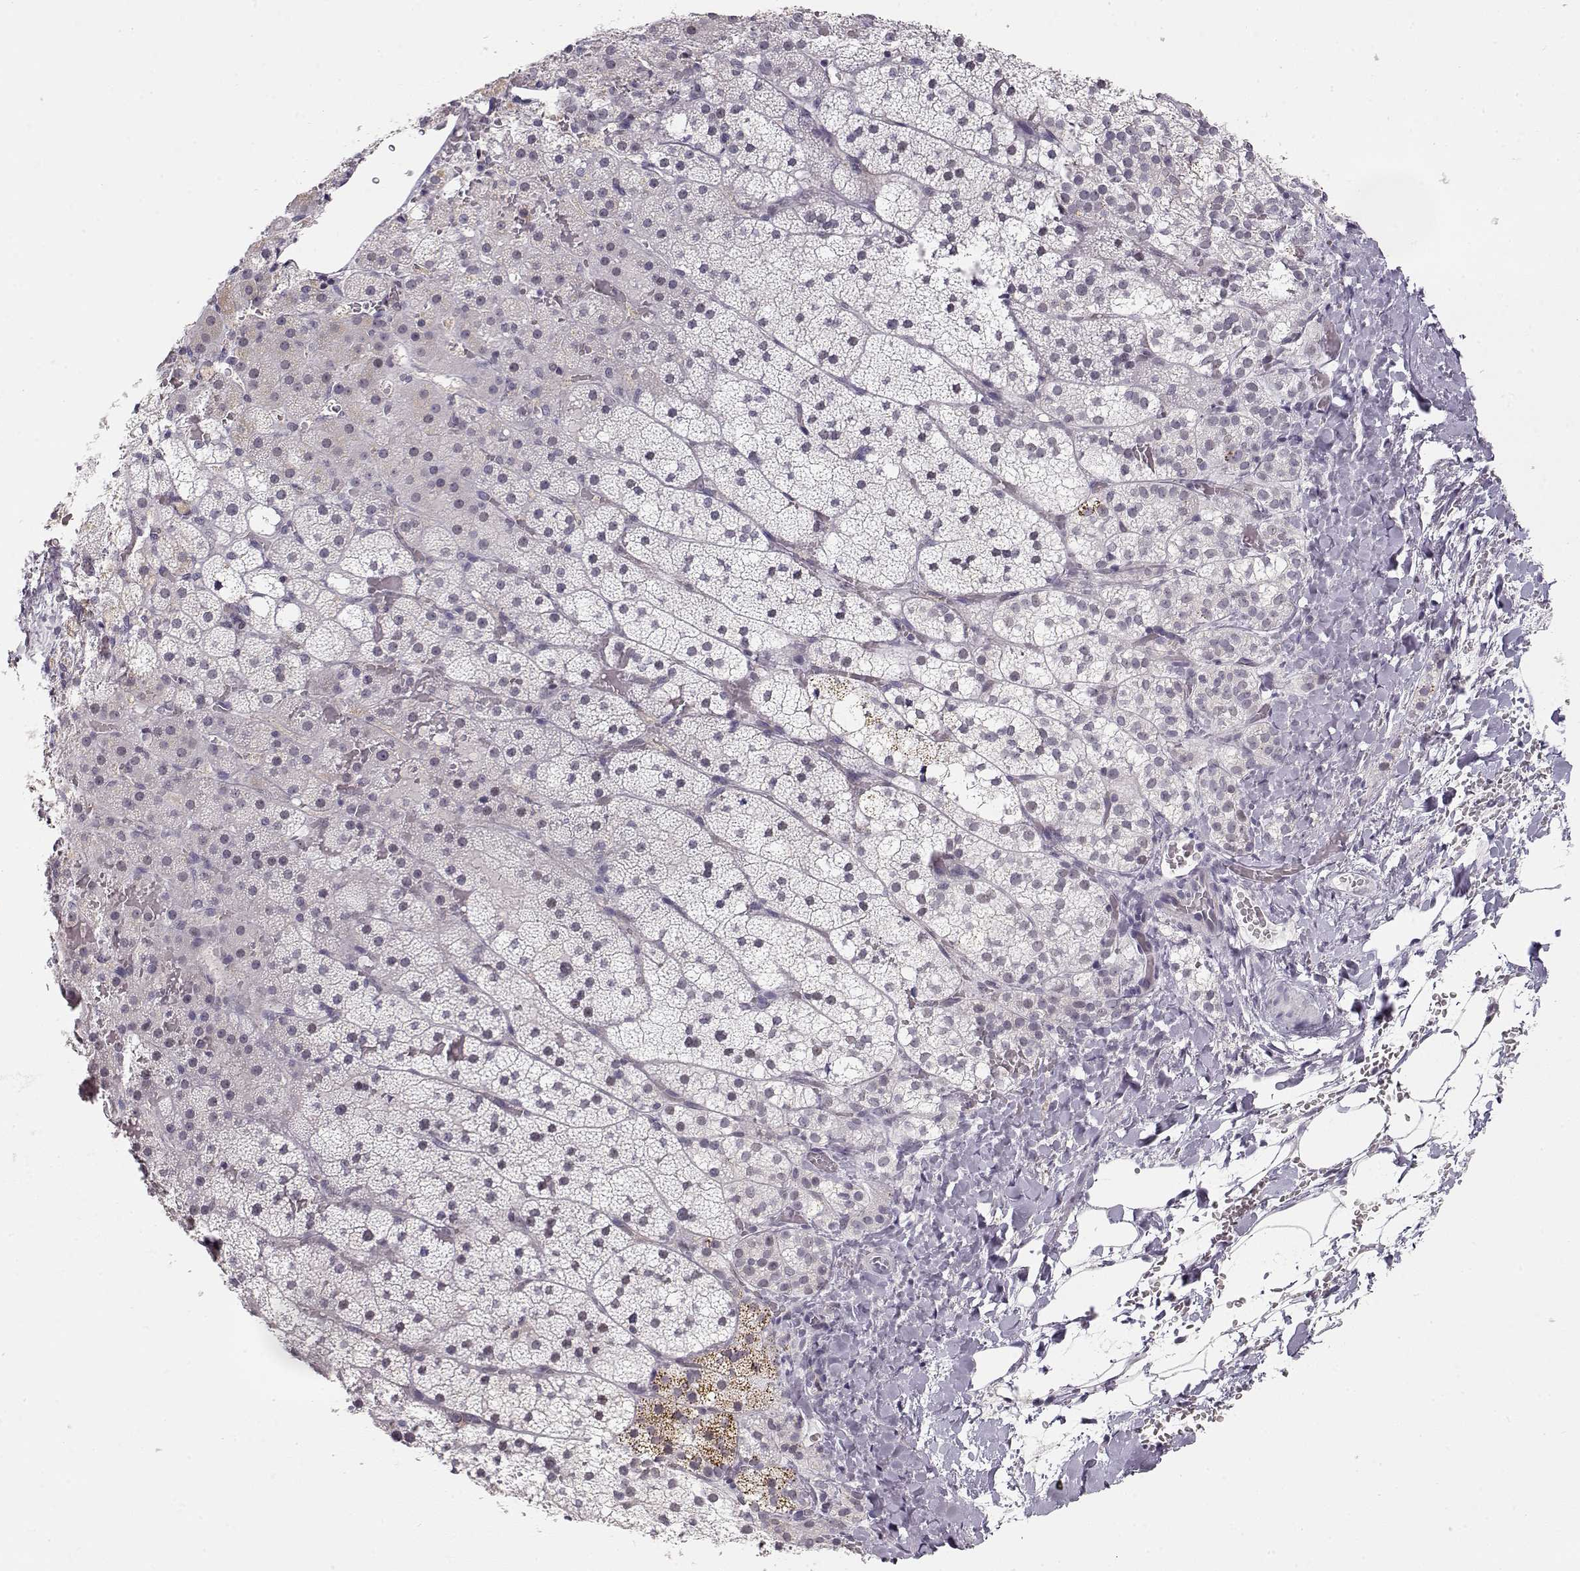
{"staining": {"intensity": "weak", "quantity": "<25%", "location": "cytoplasmic/membranous"}, "tissue": "adrenal gland", "cell_type": "Glandular cells", "image_type": "normal", "snomed": [{"axis": "morphology", "description": "Normal tissue, NOS"}, {"axis": "topography", "description": "Adrenal gland"}], "caption": "This is an immunohistochemistry photomicrograph of normal human adrenal gland. There is no staining in glandular cells.", "gene": "TEPP", "patient": {"sex": "male", "age": 53}}